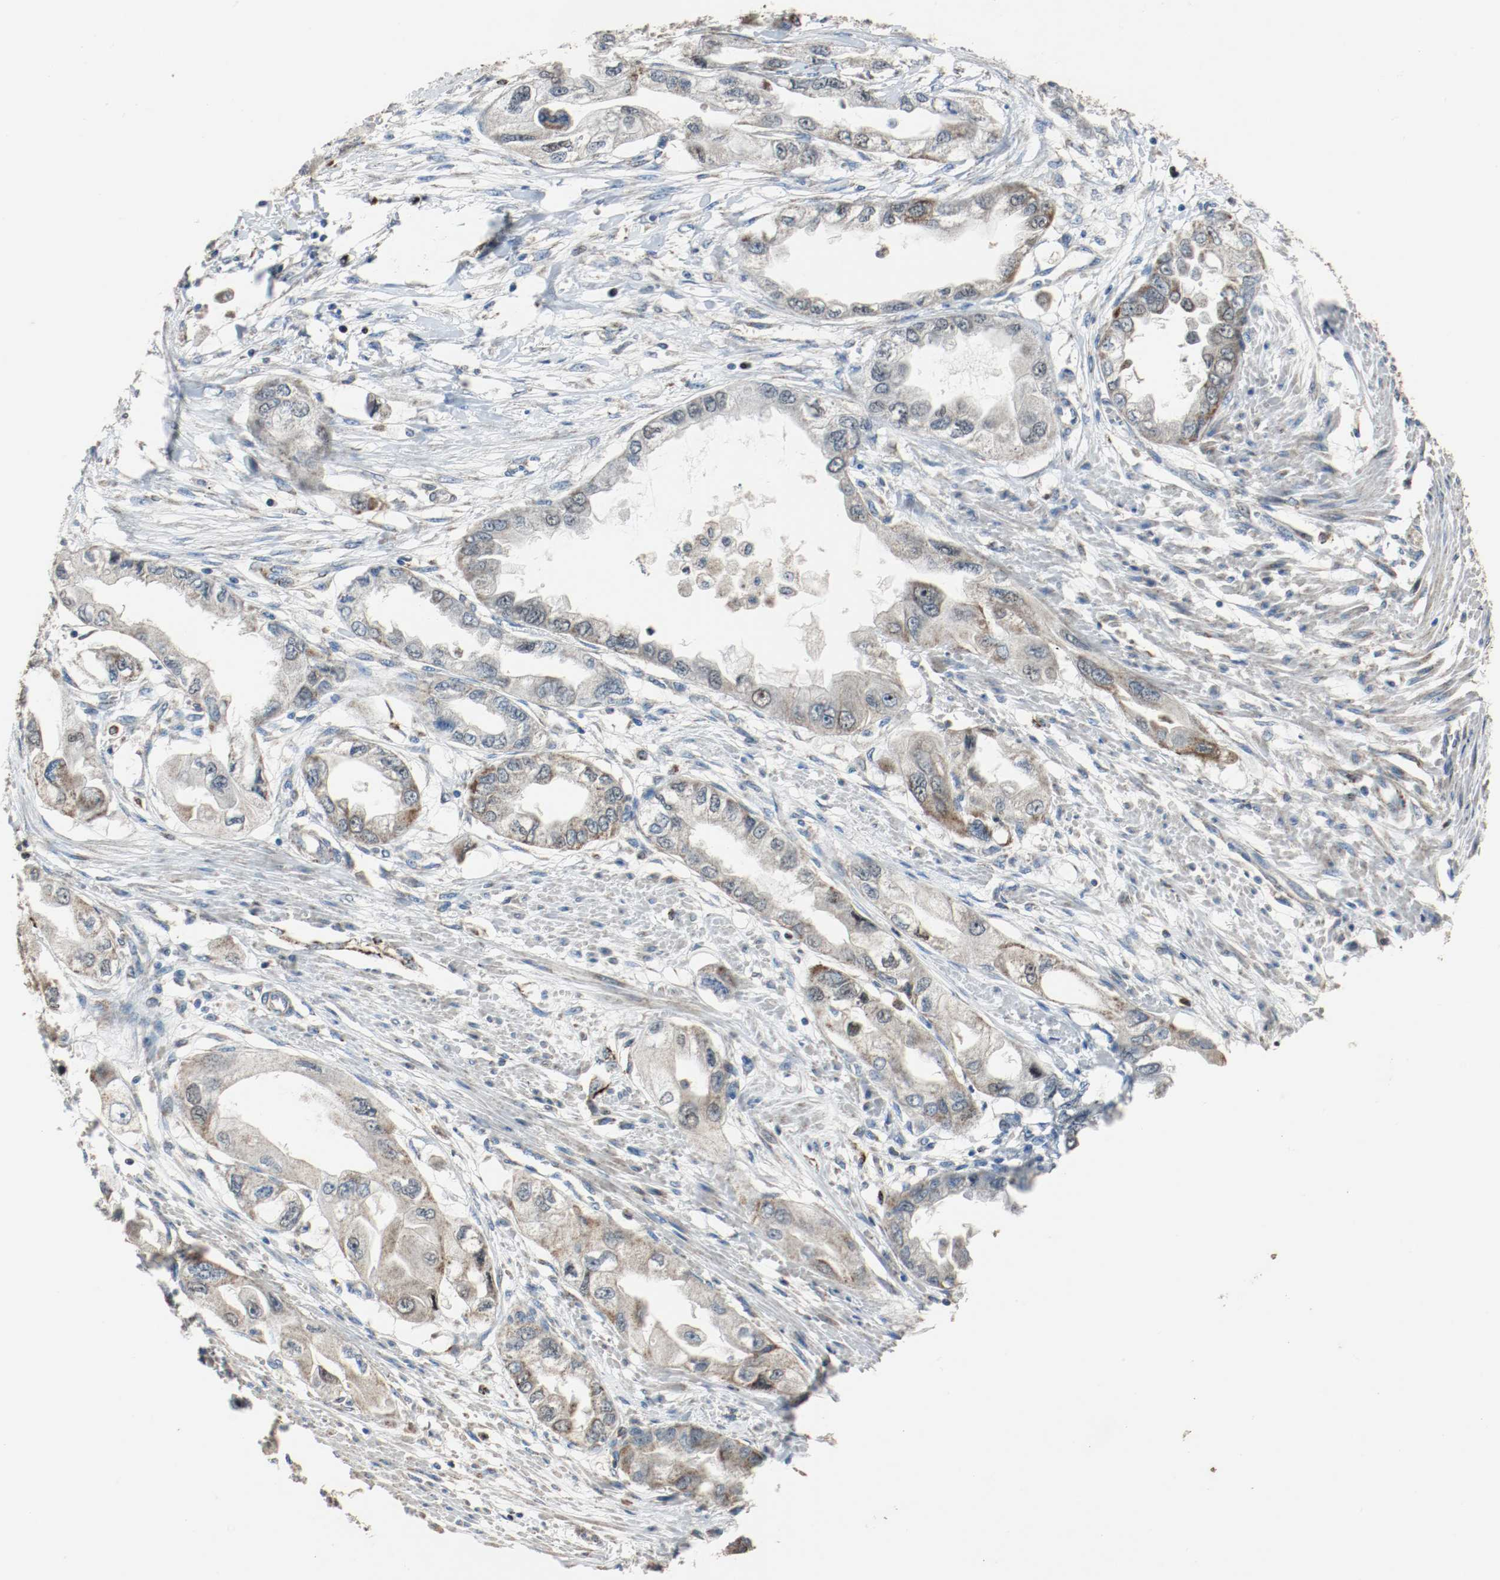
{"staining": {"intensity": "moderate", "quantity": ">75%", "location": "cytoplasmic/membranous,nuclear"}, "tissue": "endometrial cancer", "cell_type": "Tumor cells", "image_type": "cancer", "snomed": [{"axis": "morphology", "description": "Adenocarcinoma, NOS"}, {"axis": "topography", "description": "Endometrium"}], "caption": "Human adenocarcinoma (endometrial) stained for a protein (brown) exhibits moderate cytoplasmic/membranous and nuclear positive staining in about >75% of tumor cells.", "gene": "ALDH4A1", "patient": {"sex": "female", "age": 67}}